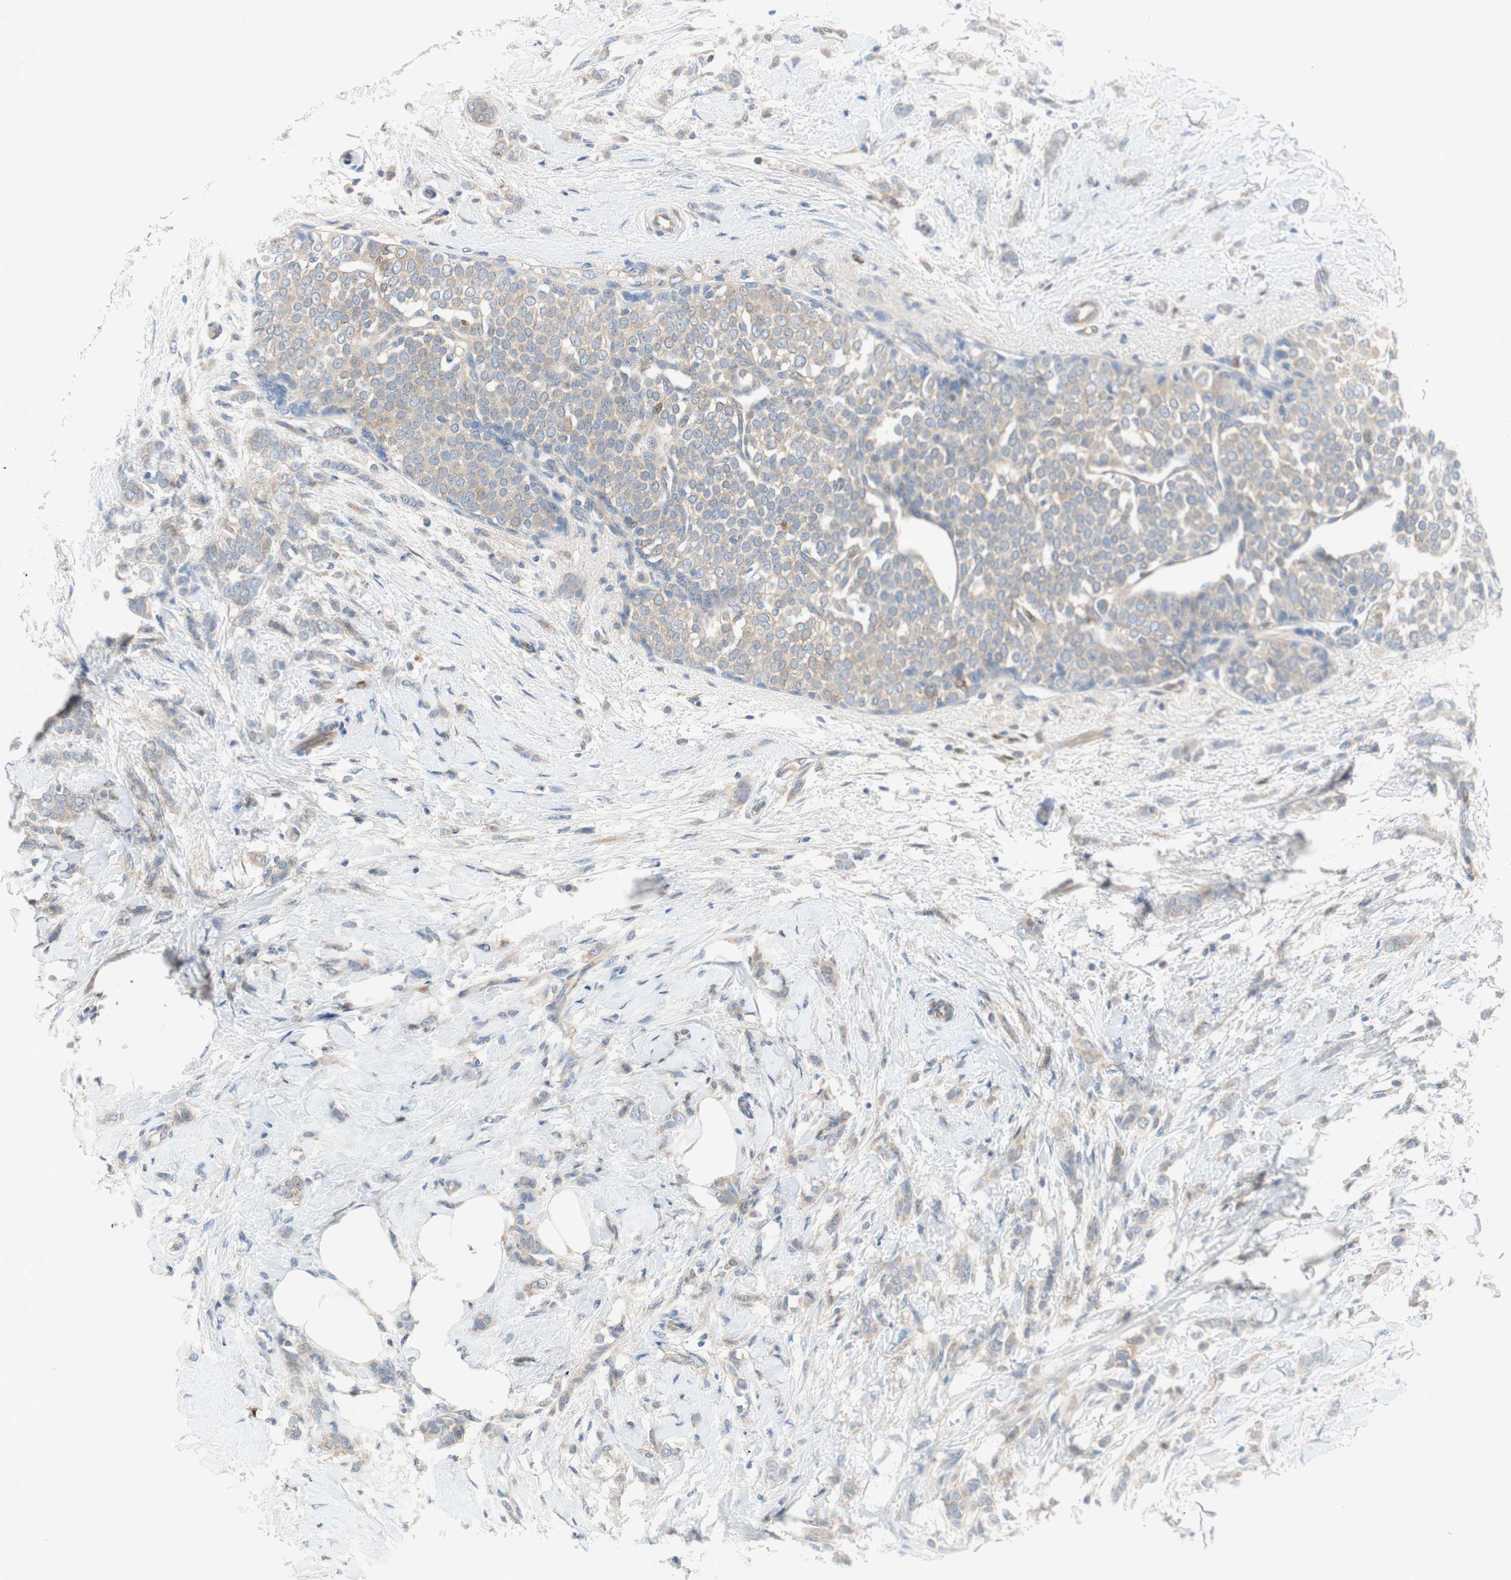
{"staining": {"intensity": "weak", "quantity": "<25%", "location": "cytoplasmic/membranous"}, "tissue": "breast cancer", "cell_type": "Tumor cells", "image_type": "cancer", "snomed": [{"axis": "morphology", "description": "Lobular carcinoma, in situ"}, {"axis": "morphology", "description": "Lobular carcinoma"}, {"axis": "topography", "description": "Breast"}], "caption": "IHC histopathology image of human breast cancer stained for a protein (brown), which shows no staining in tumor cells.", "gene": "RELB", "patient": {"sex": "female", "age": 41}}